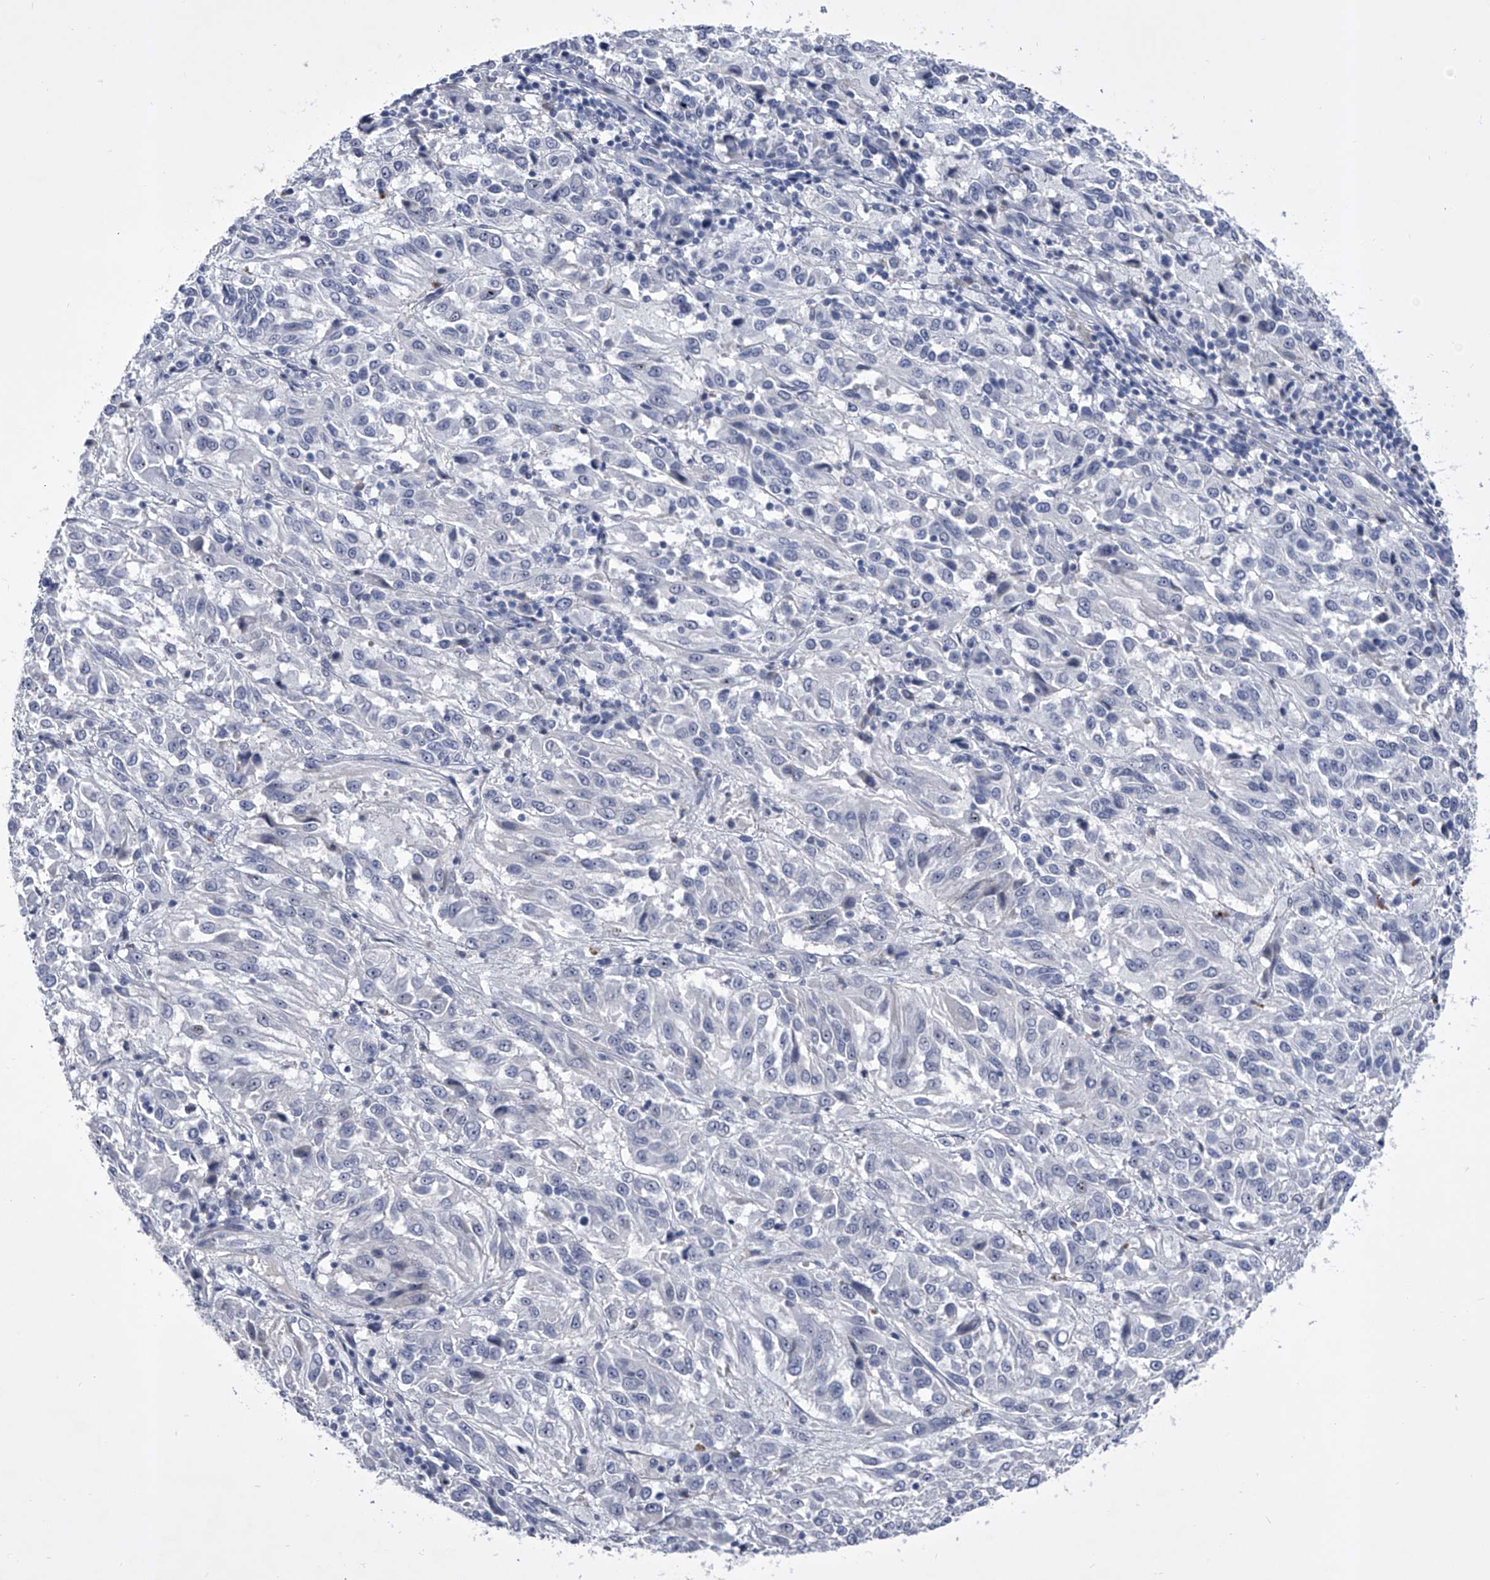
{"staining": {"intensity": "negative", "quantity": "none", "location": "none"}, "tissue": "melanoma", "cell_type": "Tumor cells", "image_type": "cancer", "snomed": [{"axis": "morphology", "description": "Malignant melanoma, Metastatic site"}, {"axis": "topography", "description": "Lung"}], "caption": "DAB (3,3'-diaminobenzidine) immunohistochemical staining of human melanoma reveals no significant expression in tumor cells. (Stains: DAB immunohistochemistry (IHC) with hematoxylin counter stain, Microscopy: brightfield microscopy at high magnification).", "gene": "CRISP2", "patient": {"sex": "male", "age": 64}}